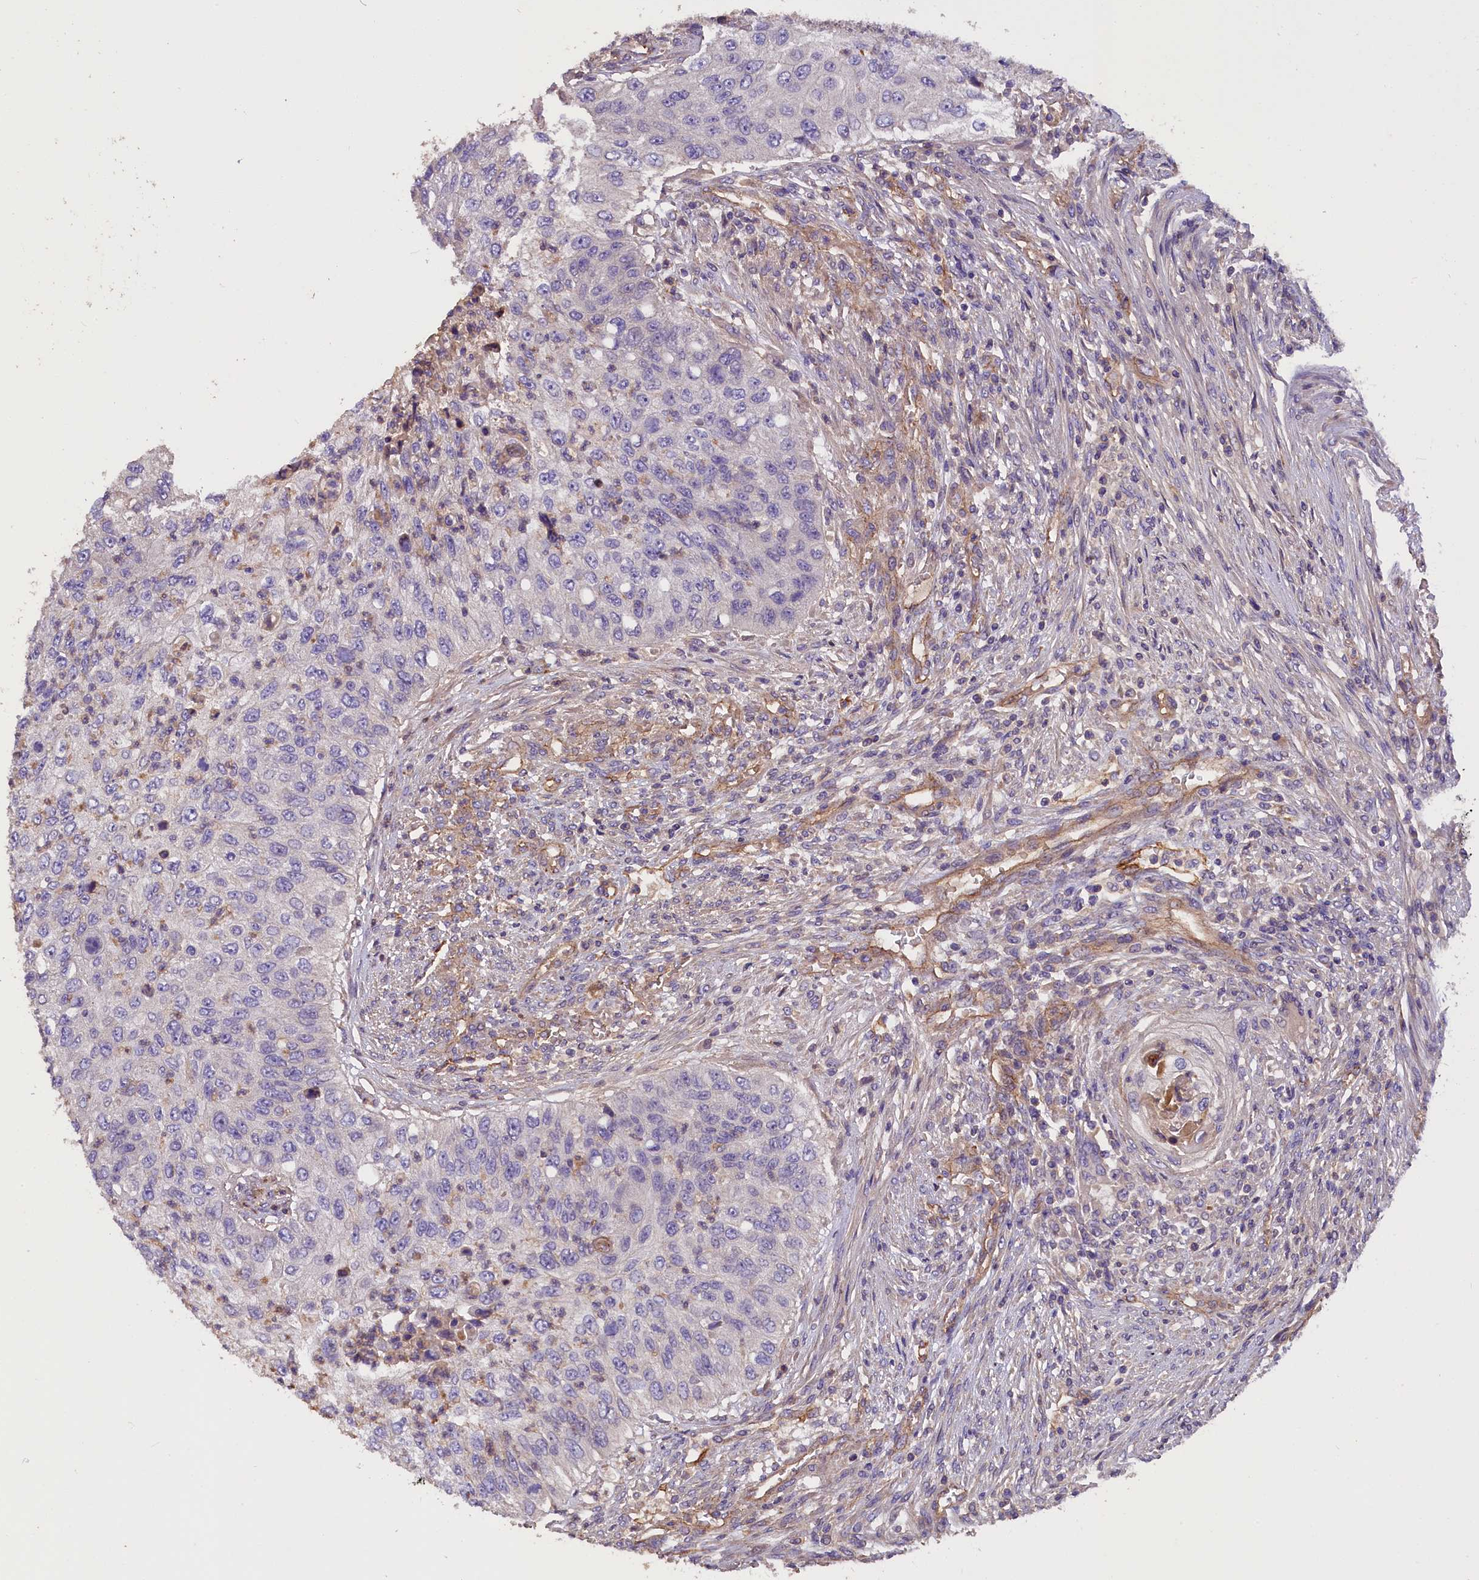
{"staining": {"intensity": "negative", "quantity": "none", "location": "none"}, "tissue": "urothelial cancer", "cell_type": "Tumor cells", "image_type": "cancer", "snomed": [{"axis": "morphology", "description": "Urothelial carcinoma, High grade"}, {"axis": "topography", "description": "Urinary bladder"}], "caption": "This is an immunohistochemistry (IHC) image of human urothelial cancer. There is no positivity in tumor cells.", "gene": "ERMARD", "patient": {"sex": "female", "age": 60}}